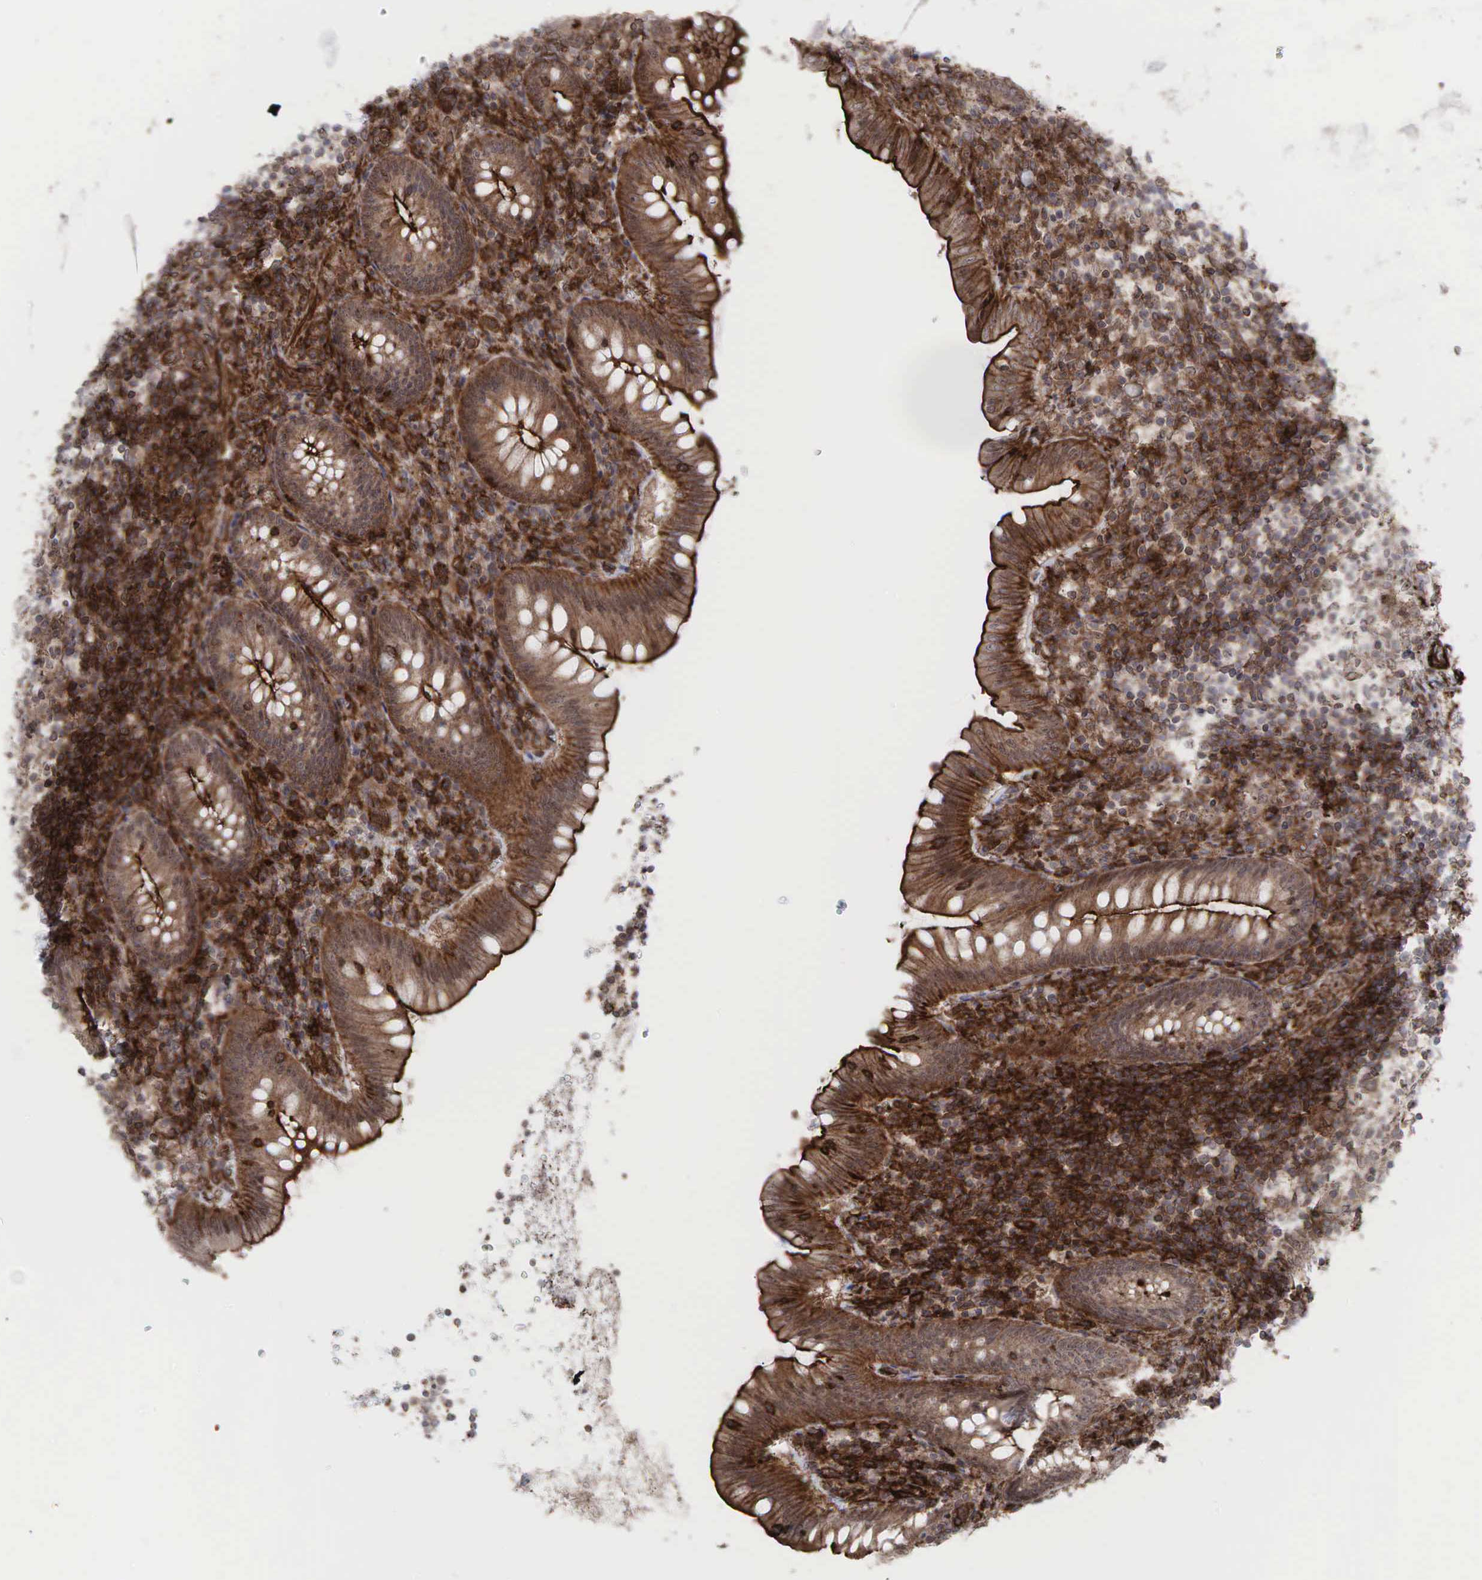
{"staining": {"intensity": "moderate", "quantity": ">75%", "location": "cytoplasmic/membranous"}, "tissue": "appendix", "cell_type": "Glandular cells", "image_type": "normal", "snomed": [{"axis": "morphology", "description": "Normal tissue, NOS"}, {"axis": "topography", "description": "Appendix"}], "caption": "Appendix stained for a protein (brown) shows moderate cytoplasmic/membranous positive expression in about >75% of glandular cells.", "gene": "GPRASP1", "patient": {"sex": "female", "age": 34}}